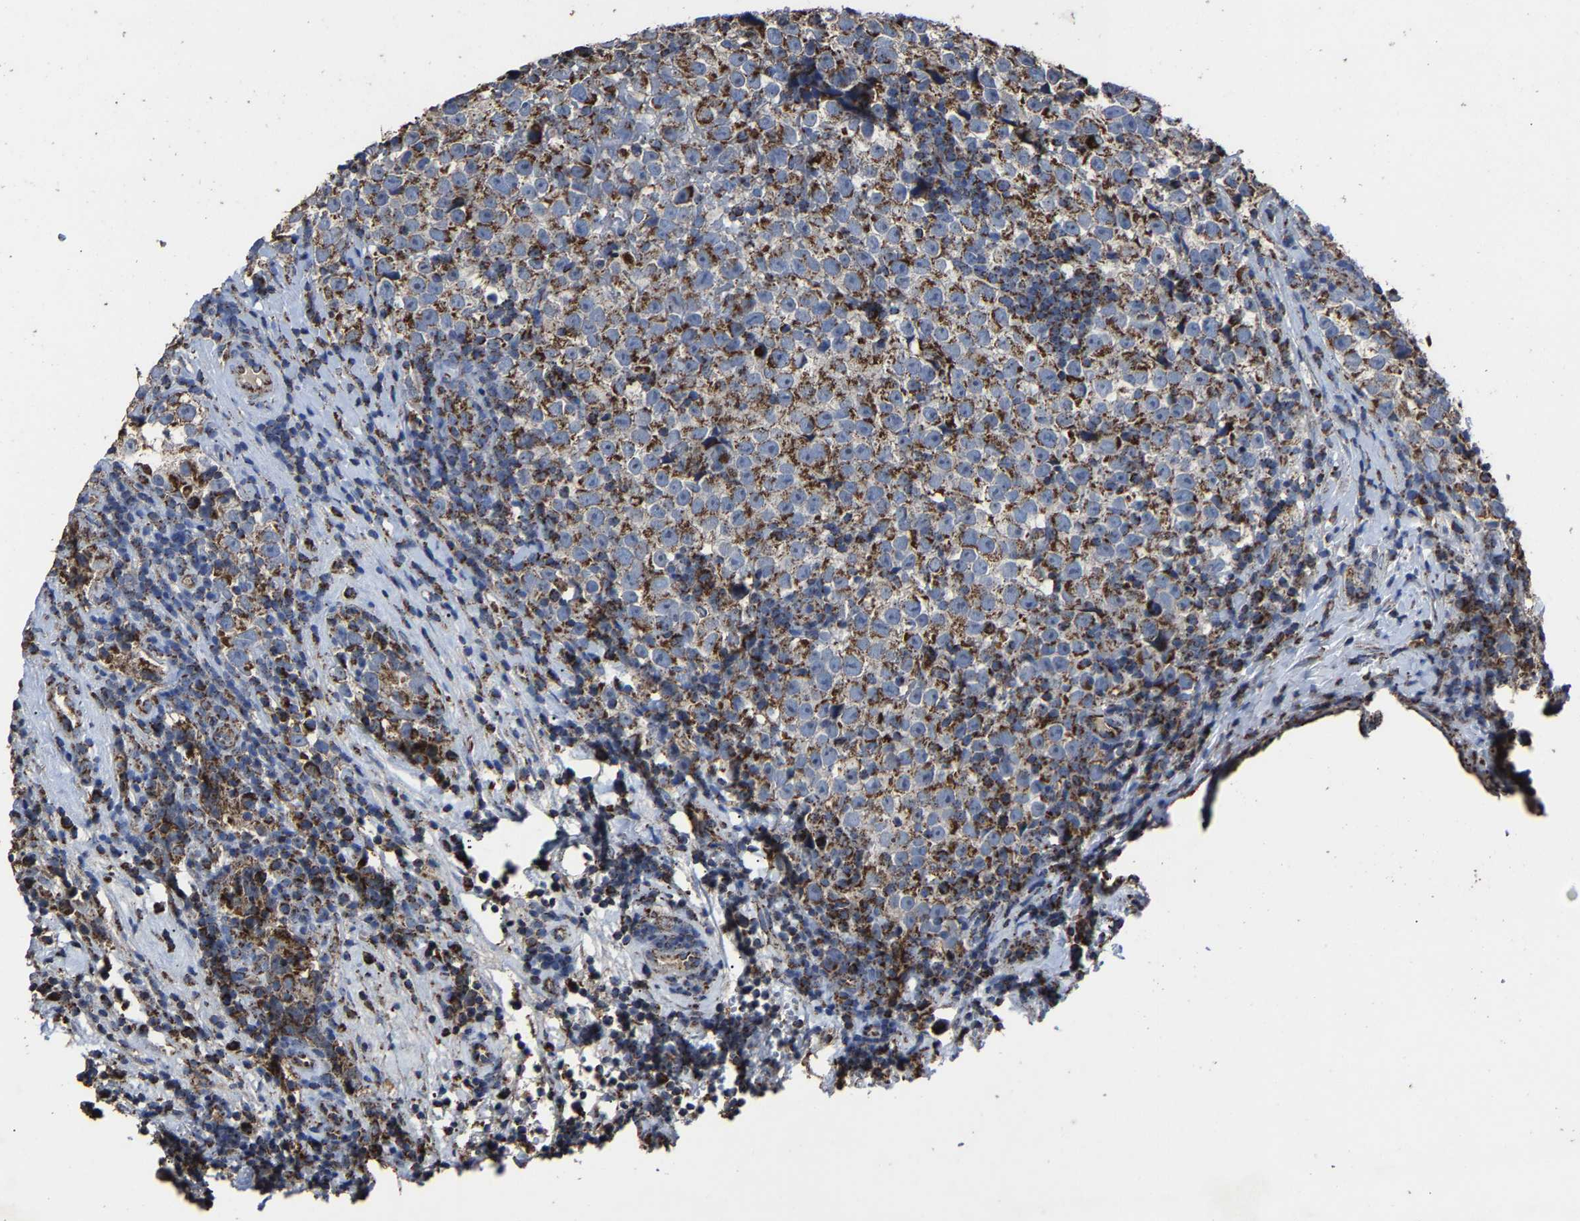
{"staining": {"intensity": "moderate", "quantity": ">75%", "location": "cytoplasmic/membranous"}, "tissue": "testis cancer", "cell_type": "Tumor cells", "image_type": "cancer", "snomed": [{"axis": "morphology", "description": "Normal tissue, NOS"}, {"axis": "morphology", "description": "Seminoma, NOS"}, {"axis": "topography", "description": "Testis"}], "caption": "Testis cancer was stained to show a protein in brown. There is medium levels of moderate cytoplasmic/membranous expression in about >75% of tumor cells. Immunohistochemistry stains the protein of interest in brown and the nuclei are stained blue.", "gene": "NDUFV3", "patient": {"sex": "male", "age": 43}}